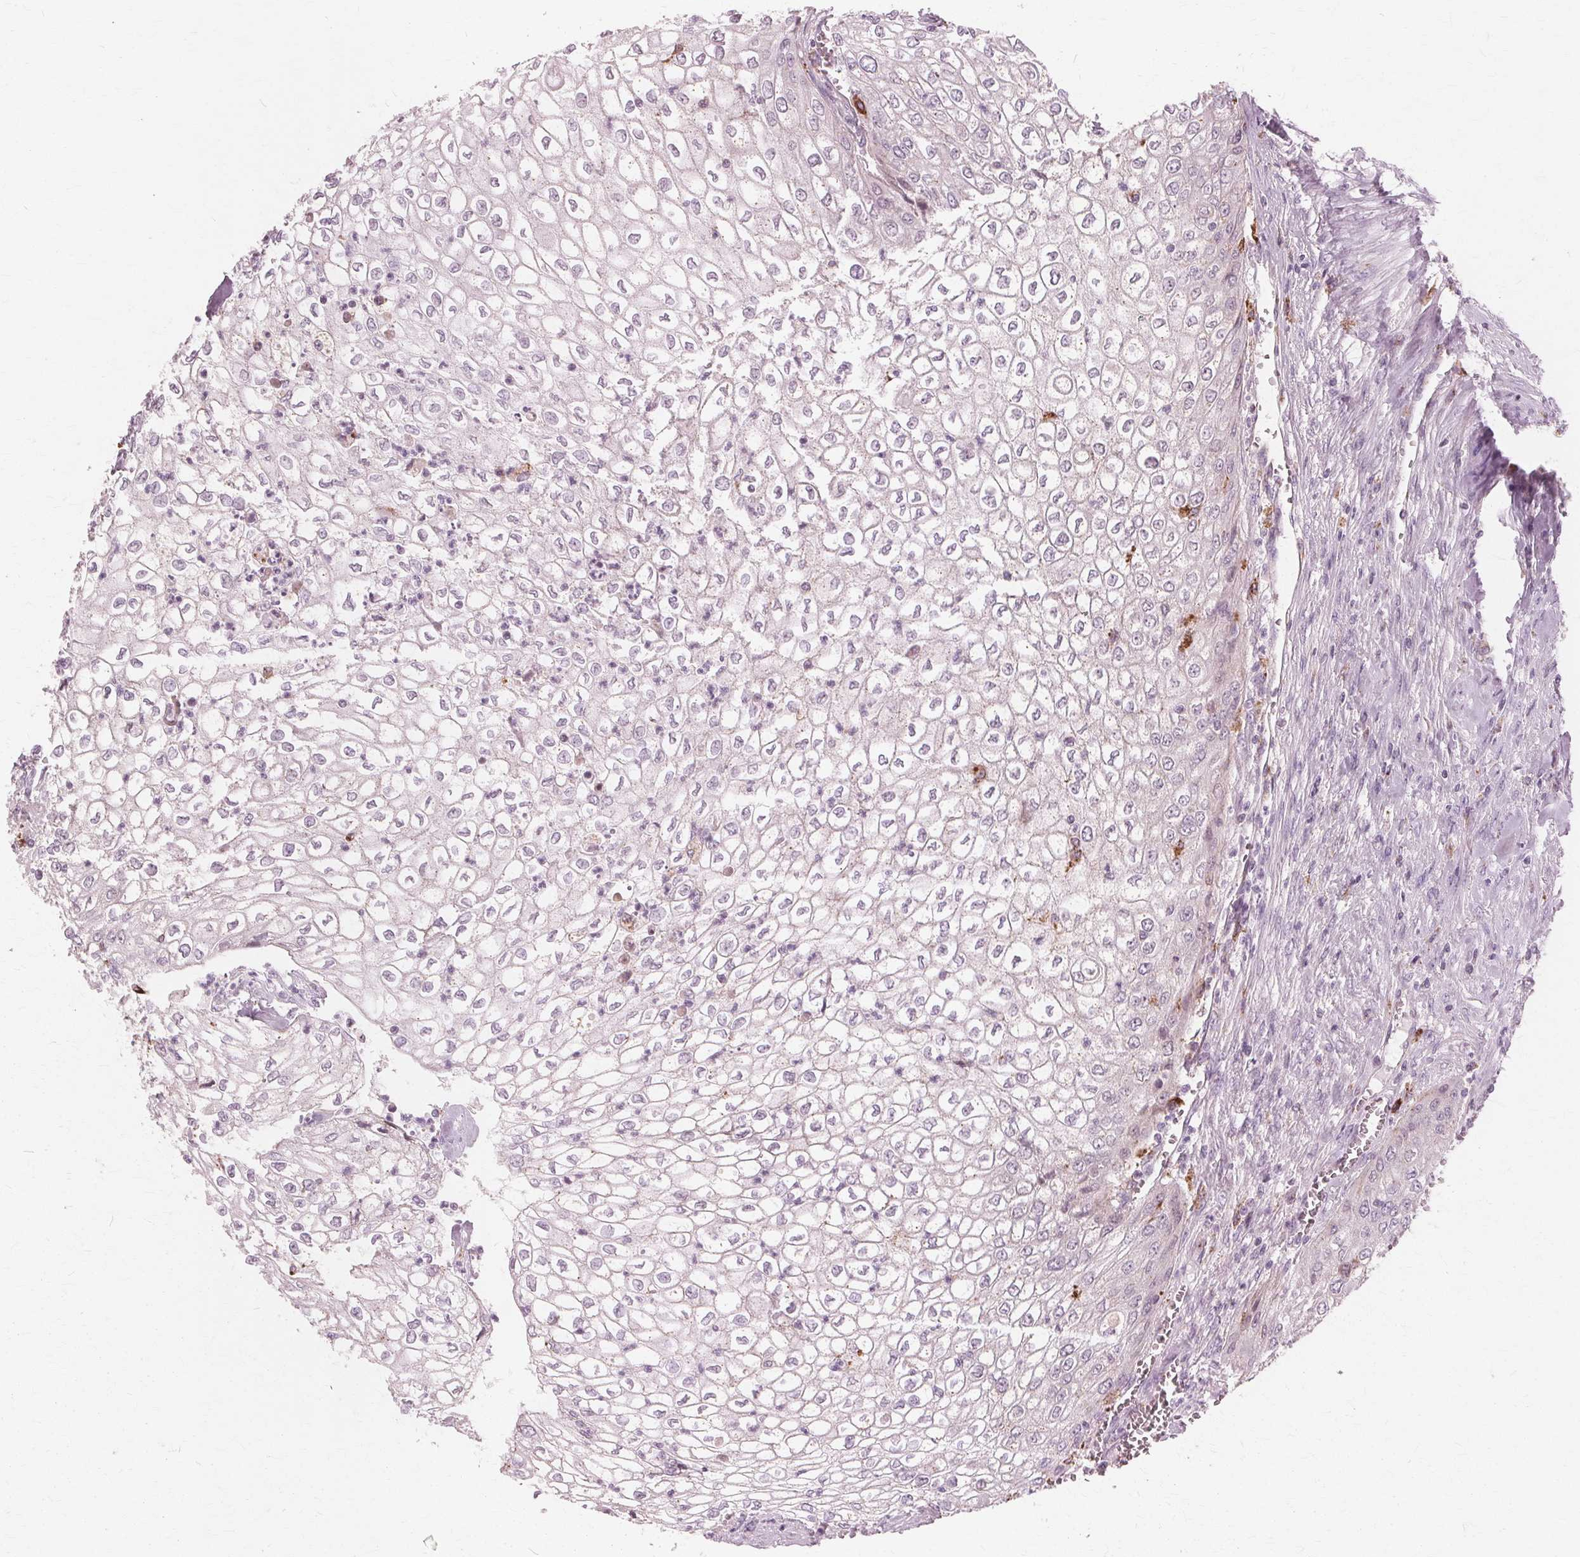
{"staining": {"intensity": "negative", "quantity": "none", "location": "none"}, "tissue": "urothelial cancer", "cell_type": "Tumor cells", "image_type": "cancer", "snomed": [{"axis": "morphology", "description": "Urothelial carcinoma, High grade"}, {"axis": "topography", "description": "Urinary bladder"}], "caption": "Tumor cells show no significant protein staining in high-grade urothelial carcinoma.", "gene": "DNASE2", "patient": {"sex": "male", "age": 62}}